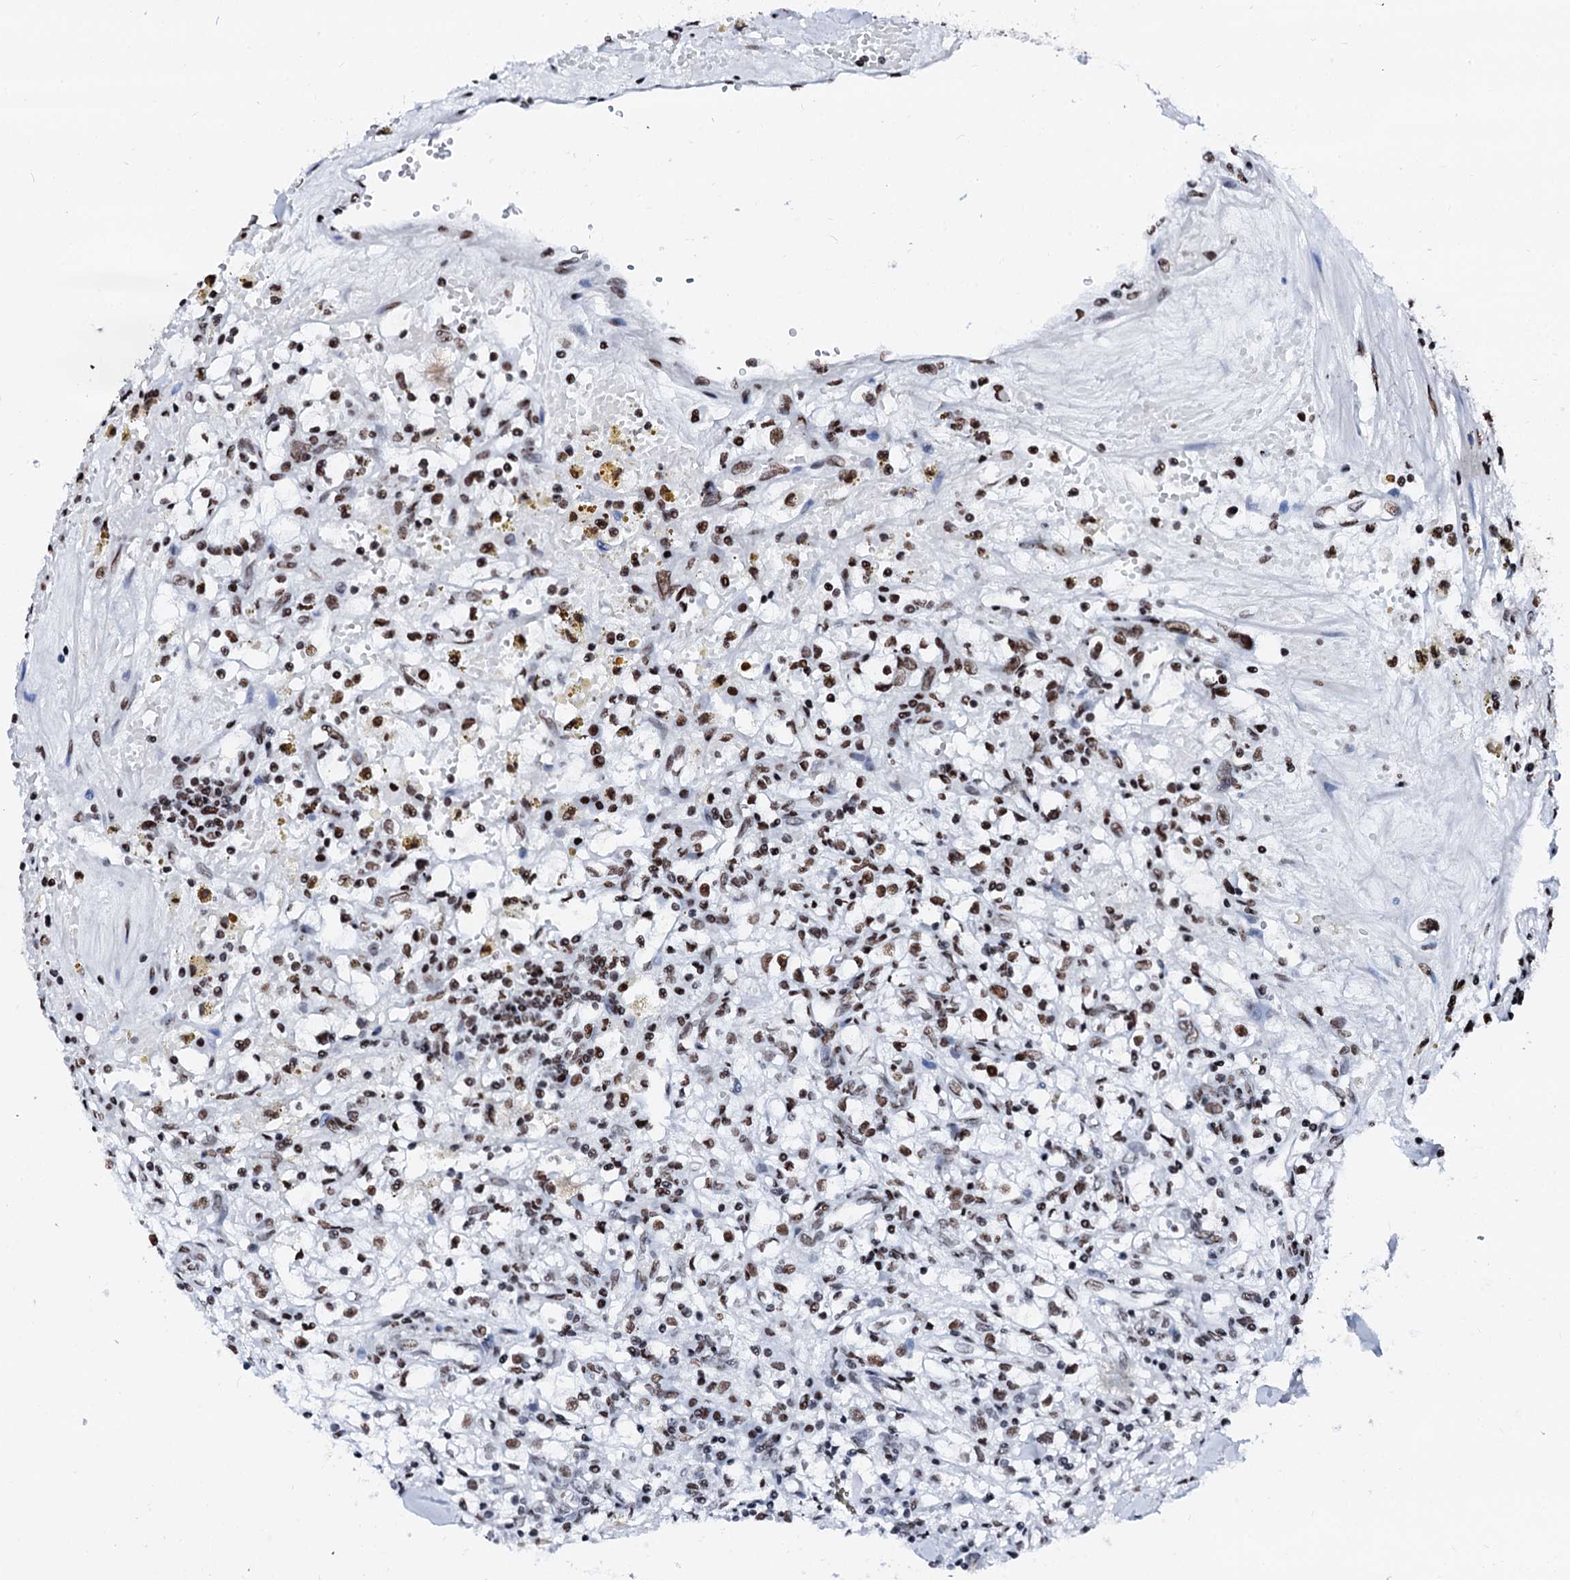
{"staining": {"intensity": "moderate", "quantity": ">75%", "location": "nuclear"}, "tissue": "renal cancer", "cell_type": "Tumor cells", "image_type": "cancer", "snomed": [{"axis": "morphology", "description": "Adenocarcinoma, NOS"}, {"axis": "topography", "description": "Kidney"}], "caption": "Immunohistochemistry (IHC) histopathology image of neoplastic tissue: renal cancer stained using IHC displays medium levels of moderate protein expression localized specifically in the nuclear of tumor cells, appearing as a nuclear brown color.", "gene": "RALY", "patient": {"sex": "male", "age": 56}}